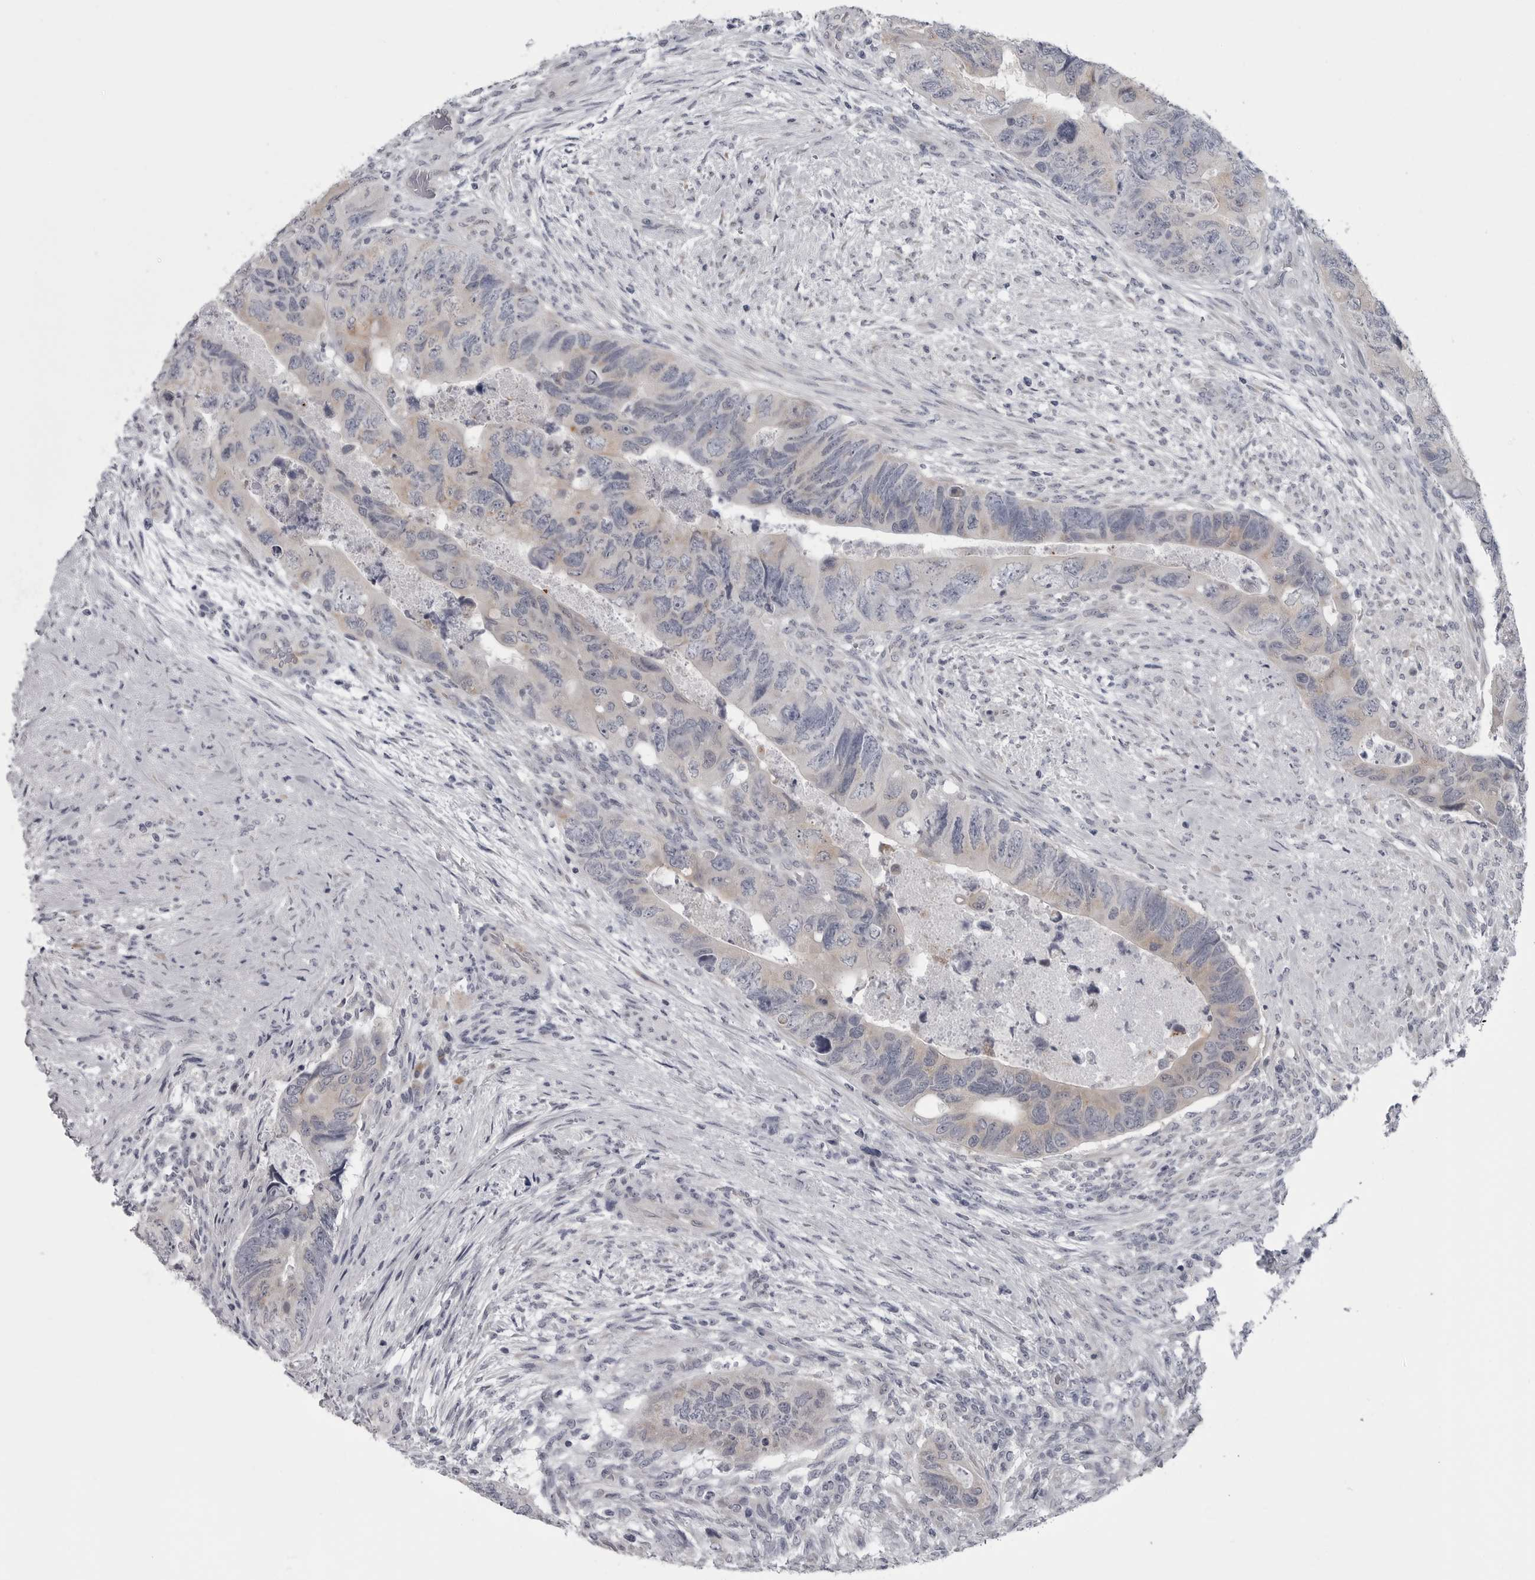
{"staining": {"intensity": "weak", "quantity": "25%-75%", "location": "cytoplasmic/membranous"}, "tissue": "colorectal cancer", "cell_type": "Tumor cells", "image_type": "cancer", "snomed": [{"axis": "morphology", "description": "Adenocarcinoma, NOS"}, {"axis": "topography", "description": "Rectum"}], "caption": "This histopathology image demonstrates immunohistochemistry staining of colorectal adenocarcinoma, with low weak cytoplasmic/membranous expression in about 25%-75% of tumor cells.", "gene": "MYOC", "patient": {"sex": "male", "age": 63}}